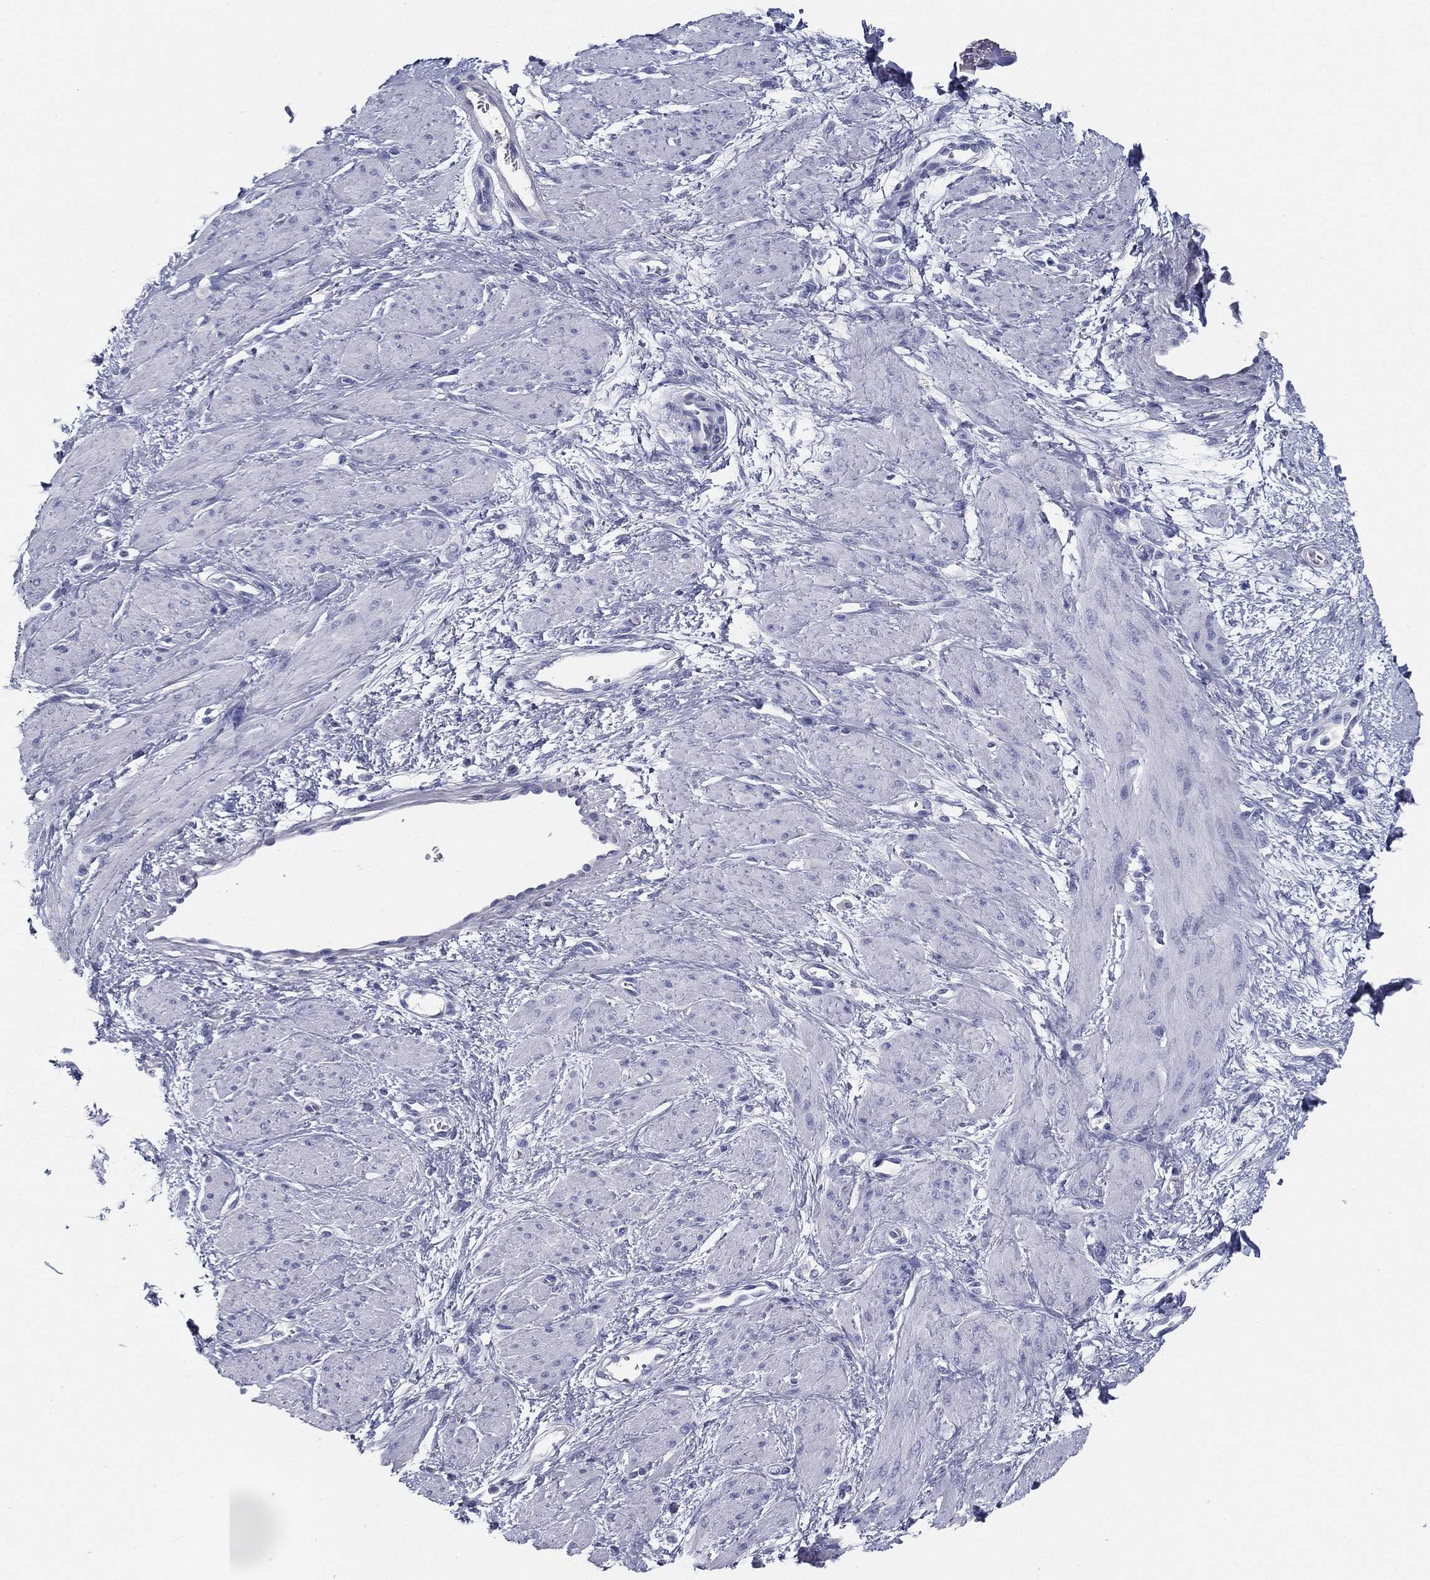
{"staining": {"intensity": "negative", "quantity": "none", "location": "none"}, "tissue": "smooth muscle", "cell_type": "Smooth muscle cells", "image_type": "normal", "snomed": [{"axis": "morphology", "description": "Normal tissue, NOS"}, {"axis": "topography", "description": "Smooth muscle"}, {"axis": "topography", "description": "Uterus"}], "caption": "The histopathology image displays no staining of smooth muscle cells in normal smooth muscle.", "gene": "STS", "patient": {"sex": "female", "age": 39}}